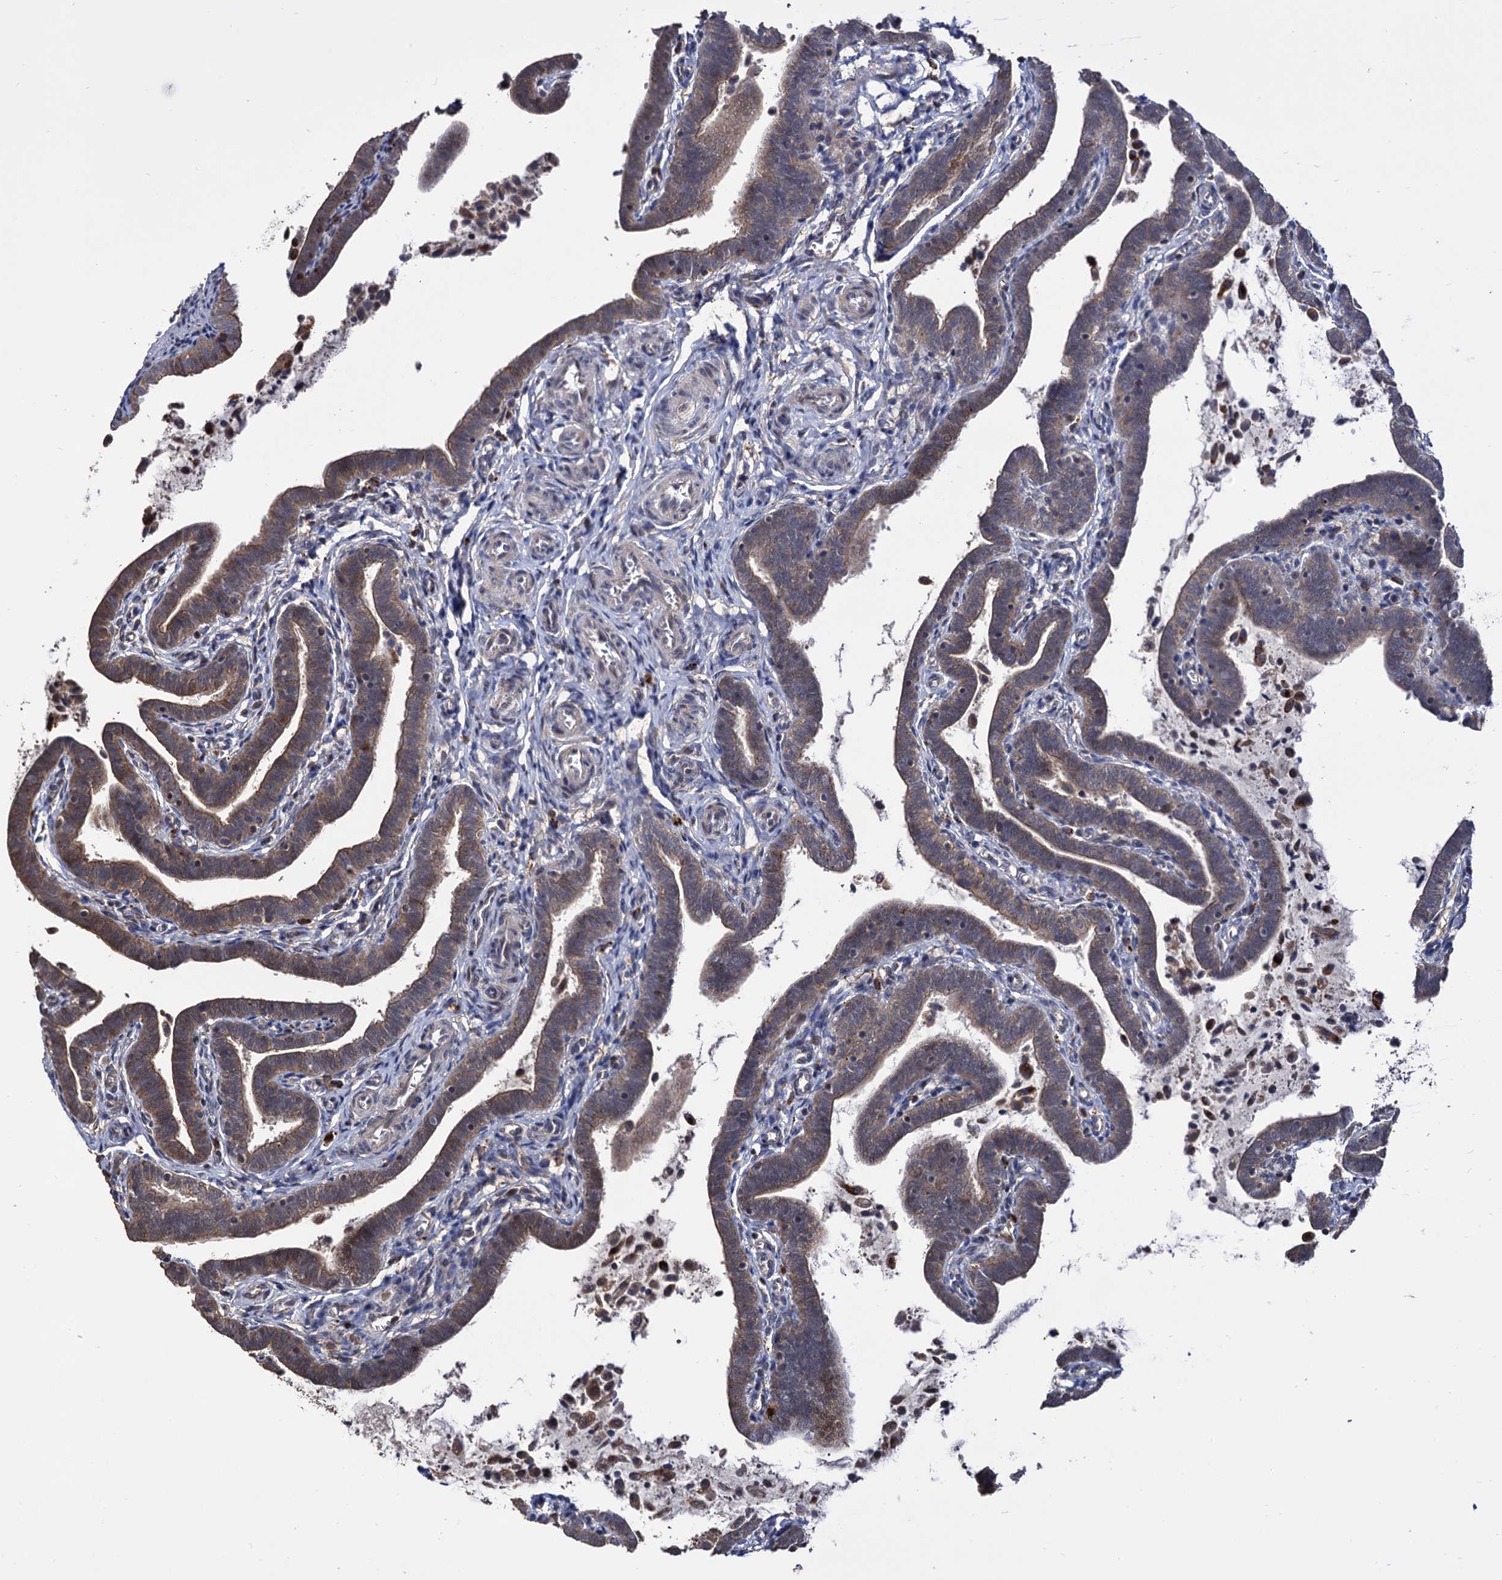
{"staining": {"intensity": "moderate", "quantity": "25%-75%", "location": "cytoplasmic/membranous"}, "tissue": "fallopian tube", "cell_type": "Glandular cells", "image_type": "normal", "snomed": [{"axis": "morphology", "description": "Normal tissue, NOS"}, {"axis": "topography", "description": "Fallopian tube"}], "caption": "DAB (3,3'-diaminobenzidine) immunohistochemical staining of unremarkable human fallopian tube shows moderate cytoplasmic/membranous protein staining in approximately 25%-75% of glandular cells.", "gene": "MICAL2", "patient": {"sex": "female", "age": 36}}